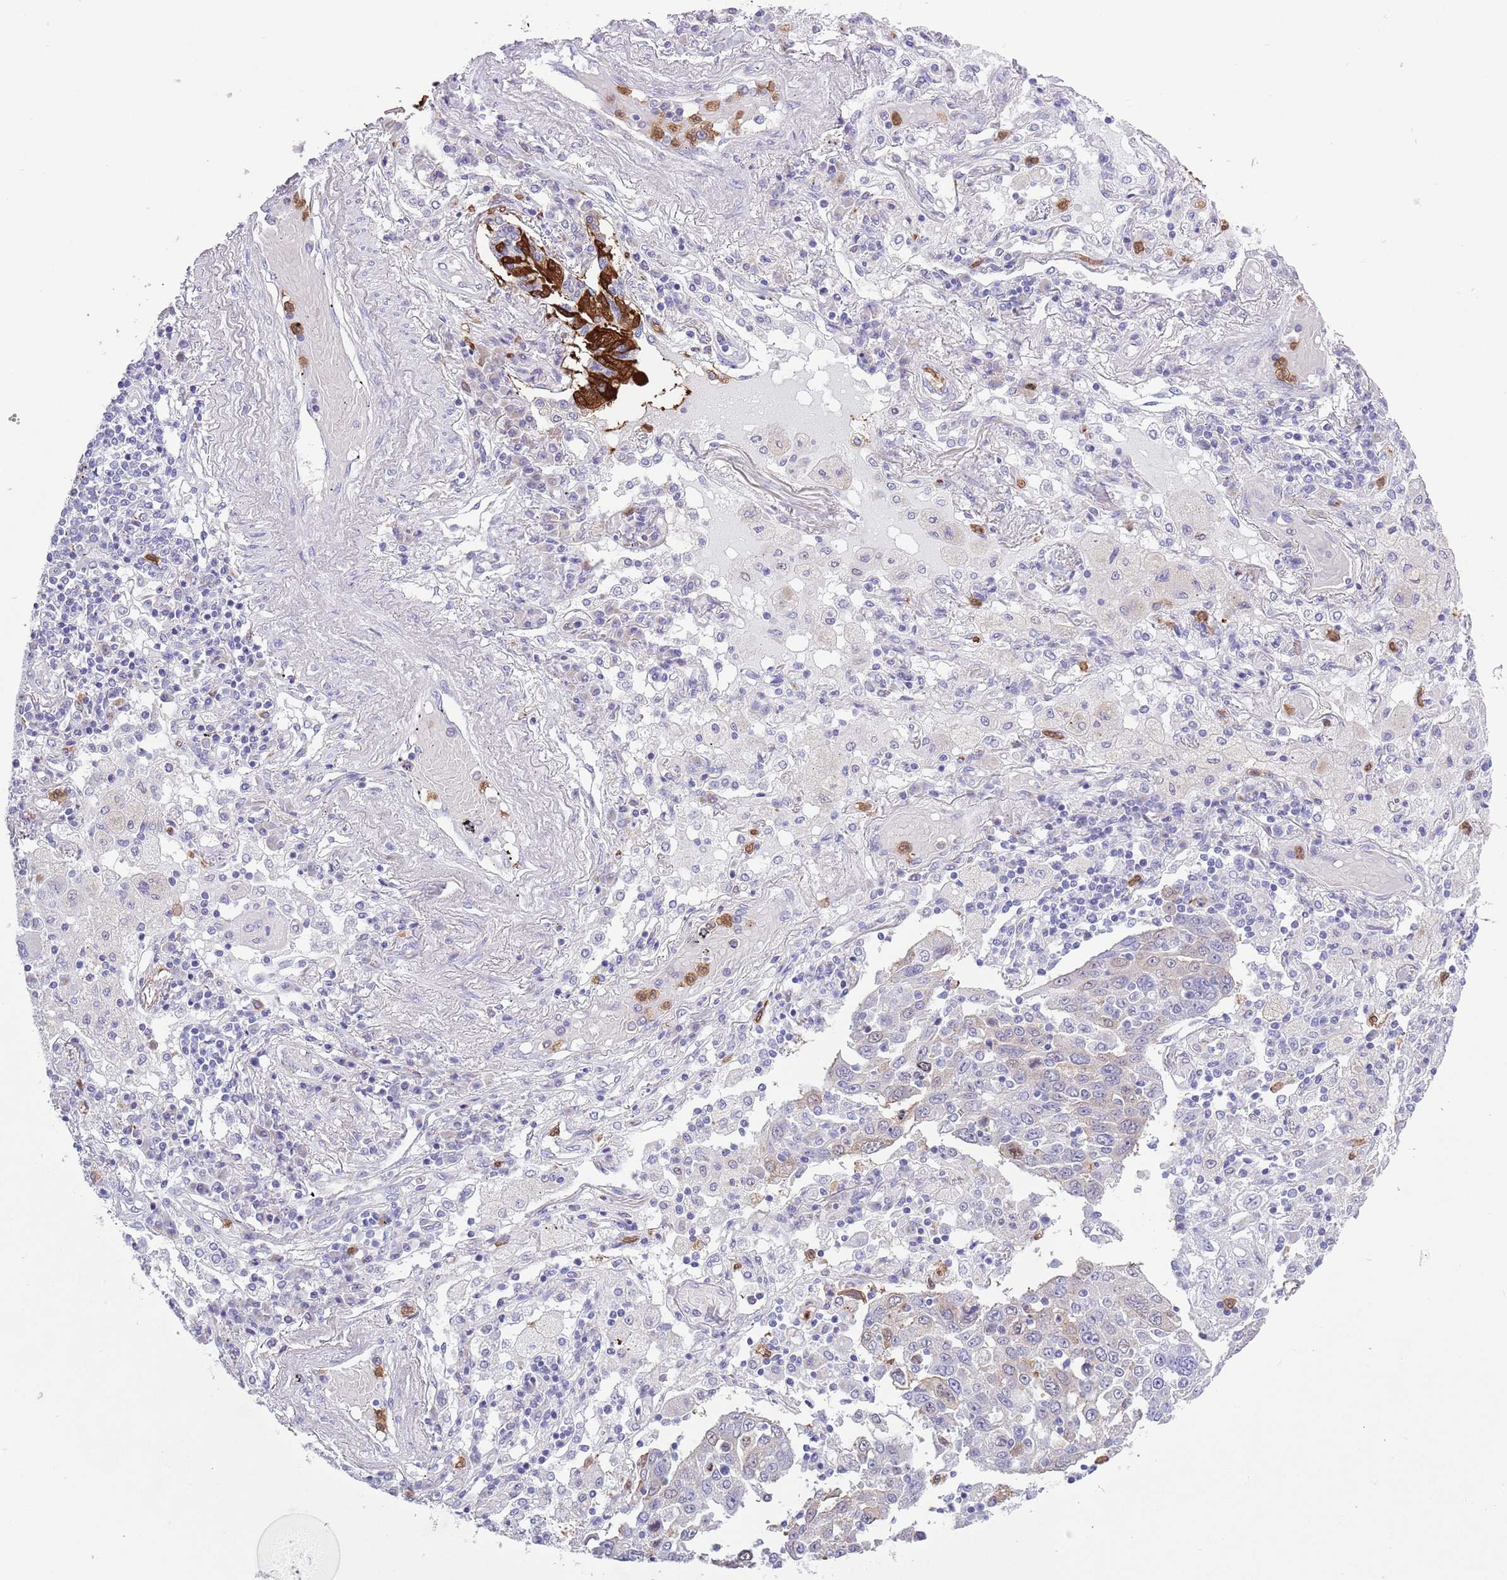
{"staining": {"intensity": "negative", "quantity": "none", "location": "none"}, "tissue": "lung cancer", "cell_type": "Tumor cells", "image_type": "cancer", "snomed": [{"axis": "morphology", "description": "Squamous cell carcinoma, NOS"}, {"axis": "topography", "description": "Lung"}], "caption": "Immunohistochemistry histopathology image of neoplastic tissue: lung cancer (squamous cell carcinoma) stained with DAB (3,3'-diaminobenzidine) reveals no significant protein staining in tumor cells.", "gene": "ZFP2", "patient": {"sex": "male", "age": 65}}